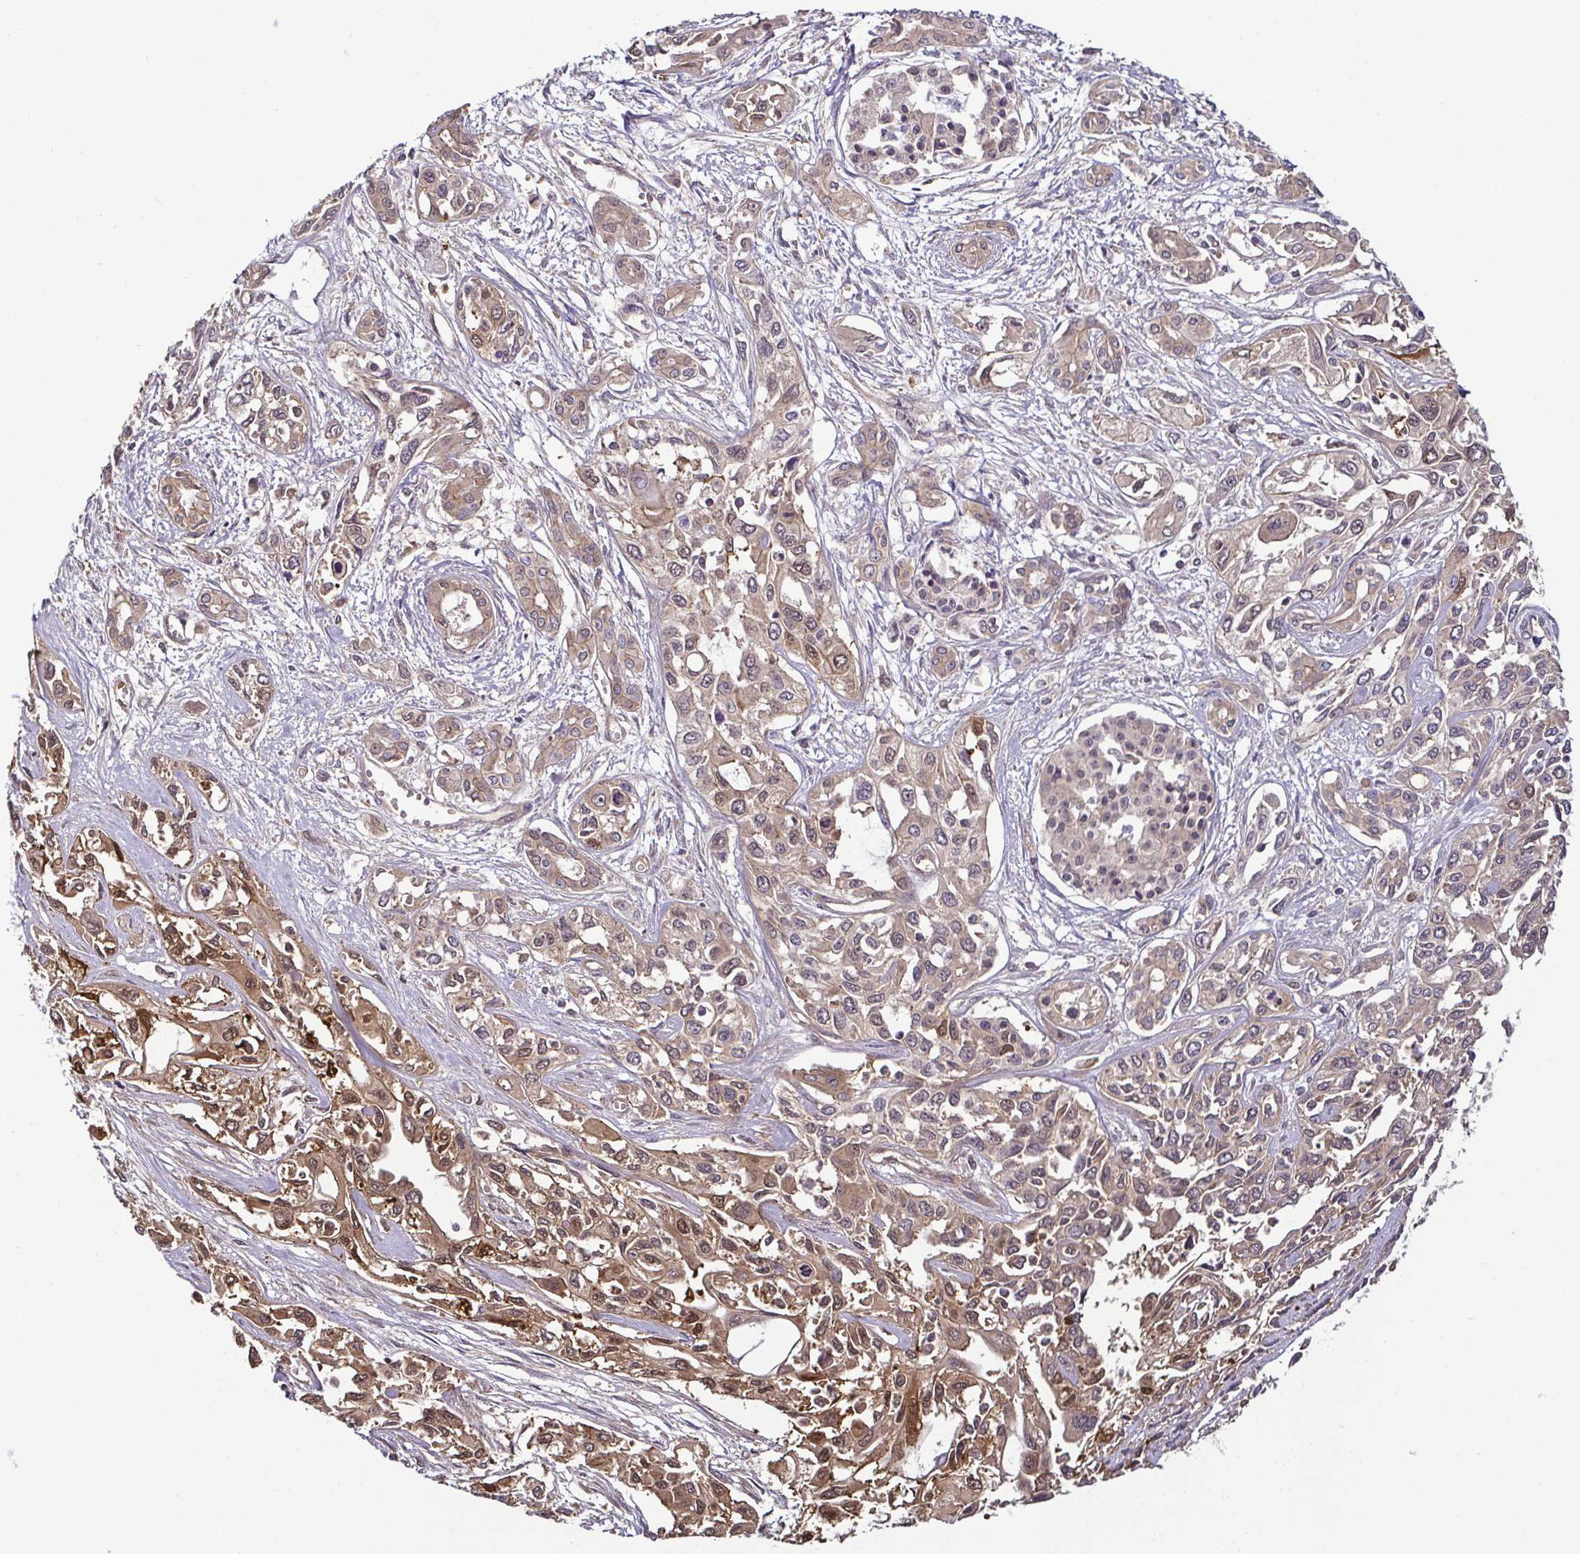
{"staining": {"intensity": "moderate", "quantity": "25%-75%", "location": "cytoplasmic/membranous,nuclear"}, "tissue": "pancreatic cancer", "cell_type": "Tumor cells", "image_type": "cancer", "snomed": [{"axis": "morphology", "description": "Adenocarcinoma, NOS"}, {"axis": "topography", "description": "Pancreas"}], "caption": "A high-resolution micrograph shows IHC staining of adenocarcinoma (pancreatic), which displays moderate cytoplasmic/membranous and nuclear positivity in about 25%-75% of tumor cells. The staining was performed using DAB, with brown indicating positive protein expression. Nuclei are stained blue with hematoxylin.", "gene": "CASP14", "patient": {"sex": "female", "age": 55}}